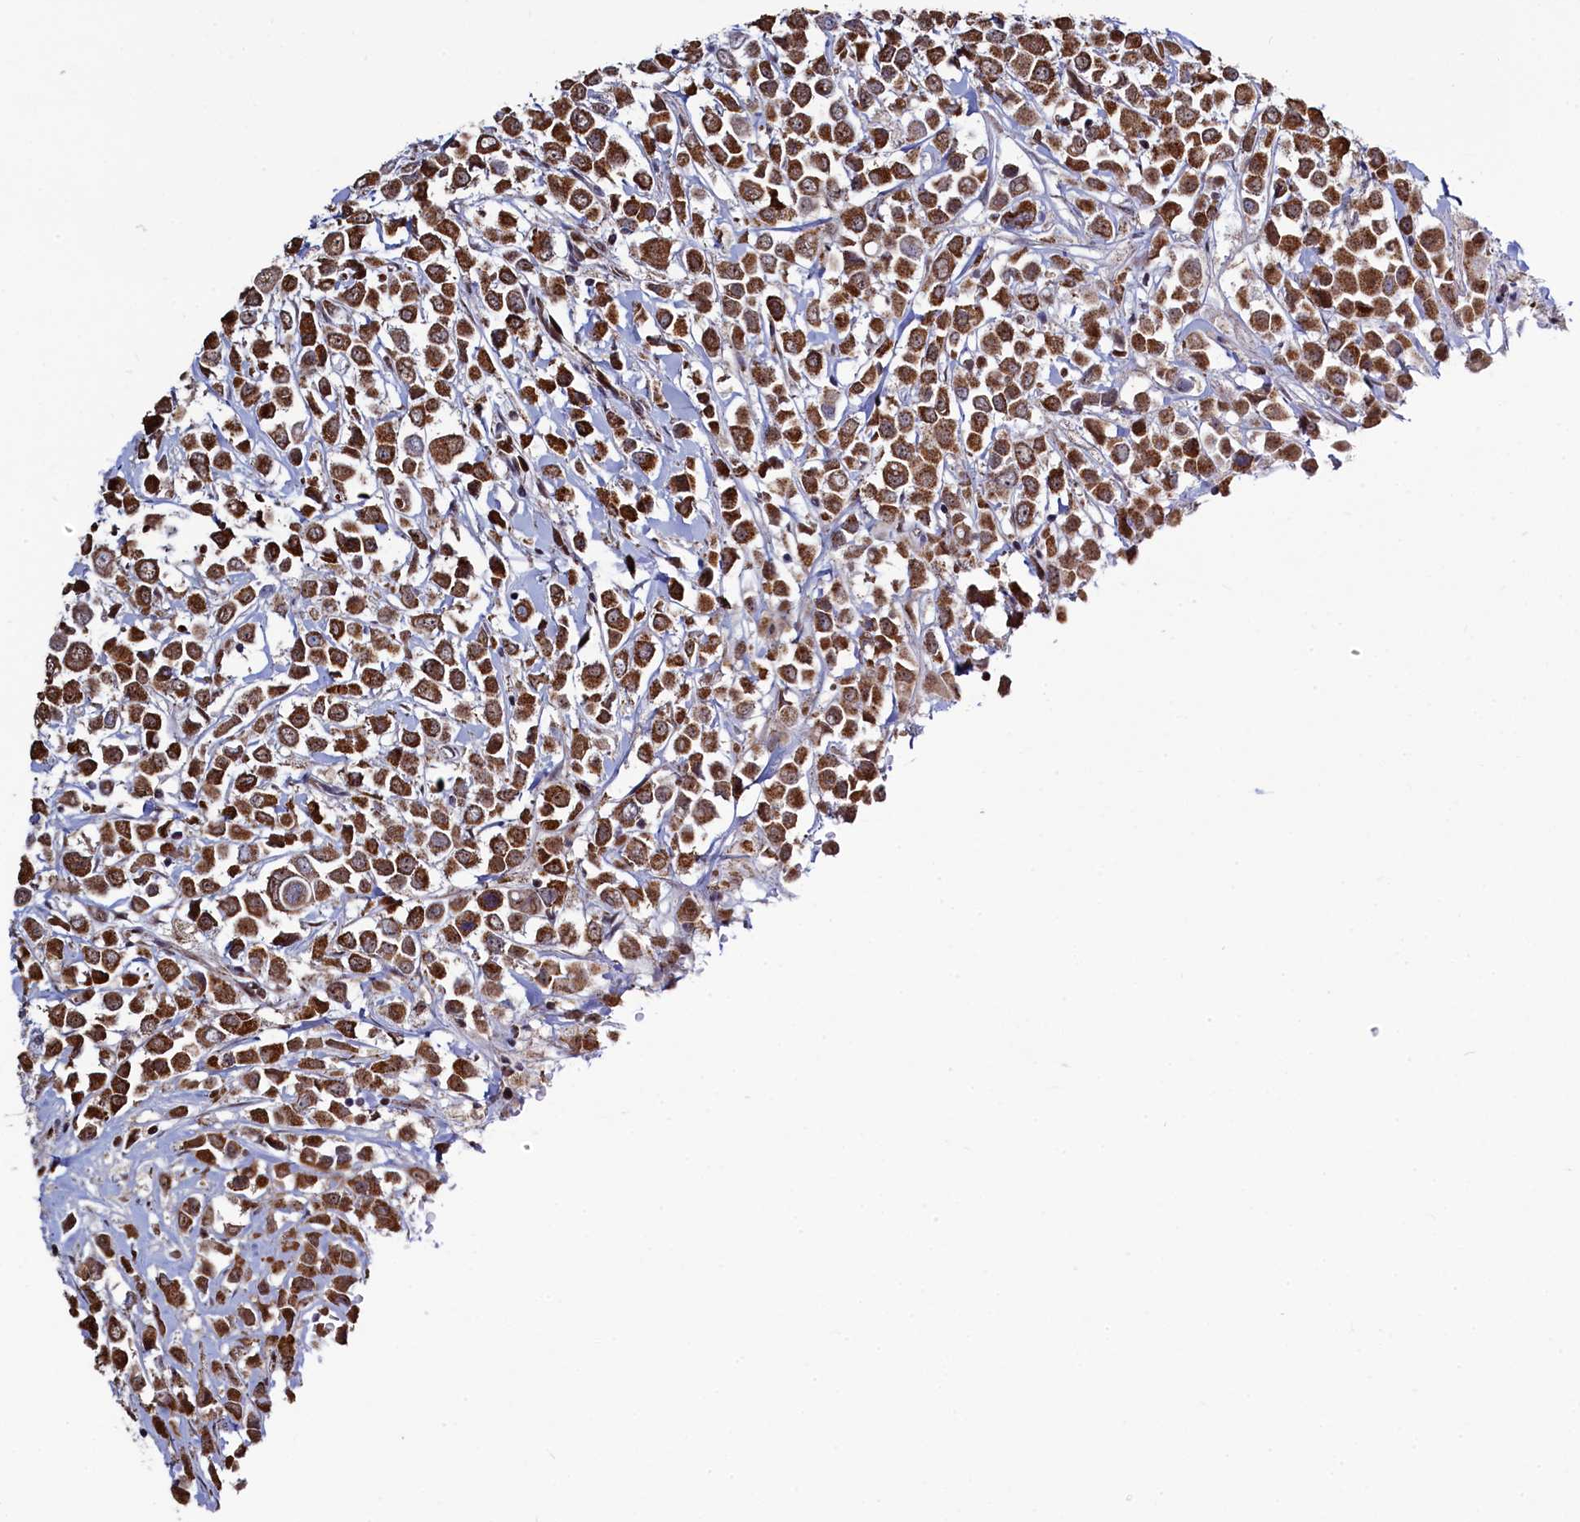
{"staining": {"intensity": "strong", "quantity": ">75%", "location": "cytoplasmic/membranous"}, "tissue": "breast cancer", "cell_type": "Tumor cells", "image_type": "cancer", "snomed": [{"axis": "morphology", "description": "Duct carcinoma"}, {"axis": "topography", "description": "Breast"}], "caption": "A micrograph of human breast cancer stained for a protein shows strong cytoplasmic/membranous brown staining in tumor cells.", "gene": "HDGFL3", "patient": {"sex": "female", "age": 61}}